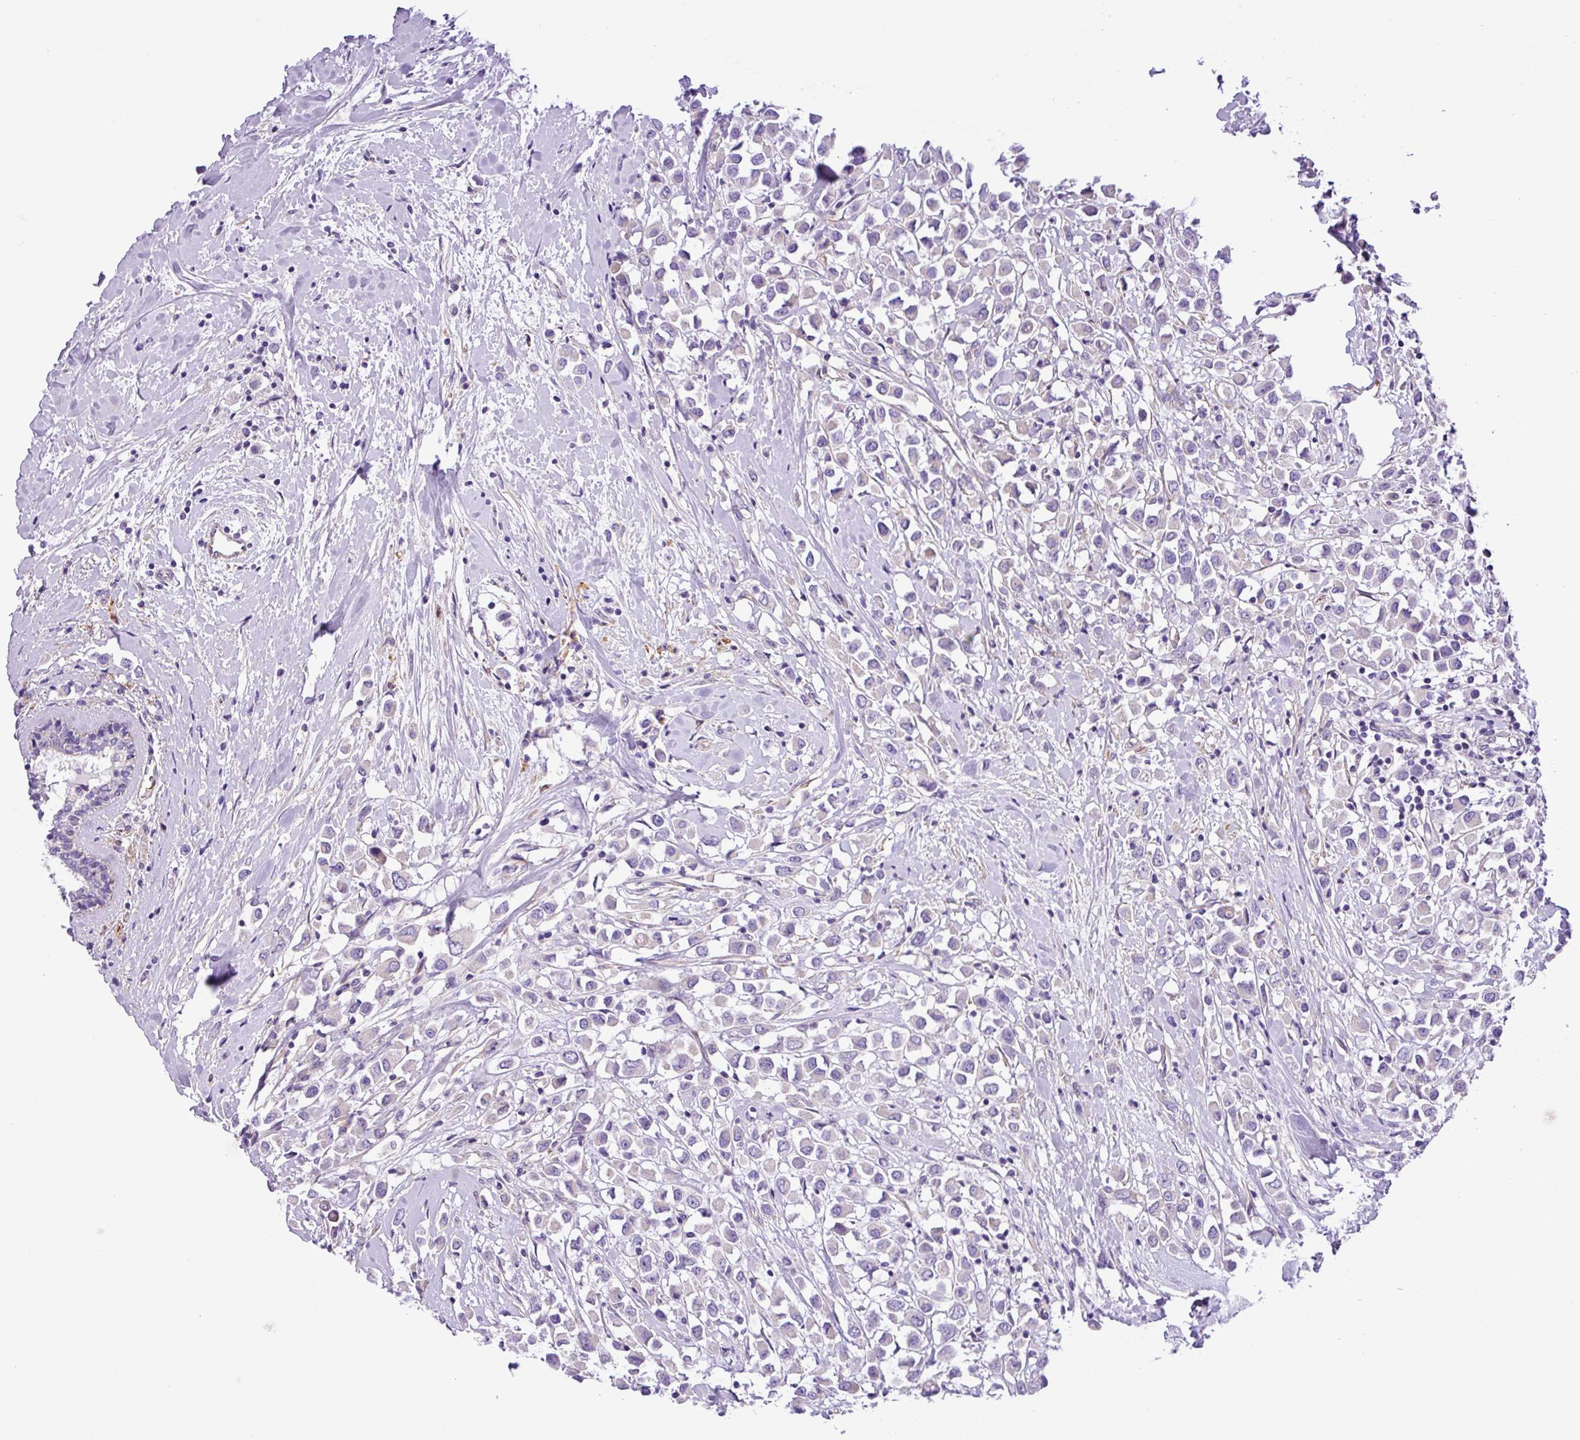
{"staining": {"intensity": "negative", "quantity": "none", "location": "none"}, "tissue": "breast cancer", "cell_type": "Tumor cells", "image_type": "cancer", "snomed": [{"axis": "morphology", "description": "Duct carcinoma"}, {"axis": "topography", "description": "Breast"}], "caption": "A high-resolution histopathology image shows IHC staining of breast cancer, which shows no significant expression in tumor cells.", "gene": "C11orf91", "patient": {"sex": "female", "age": 87}}